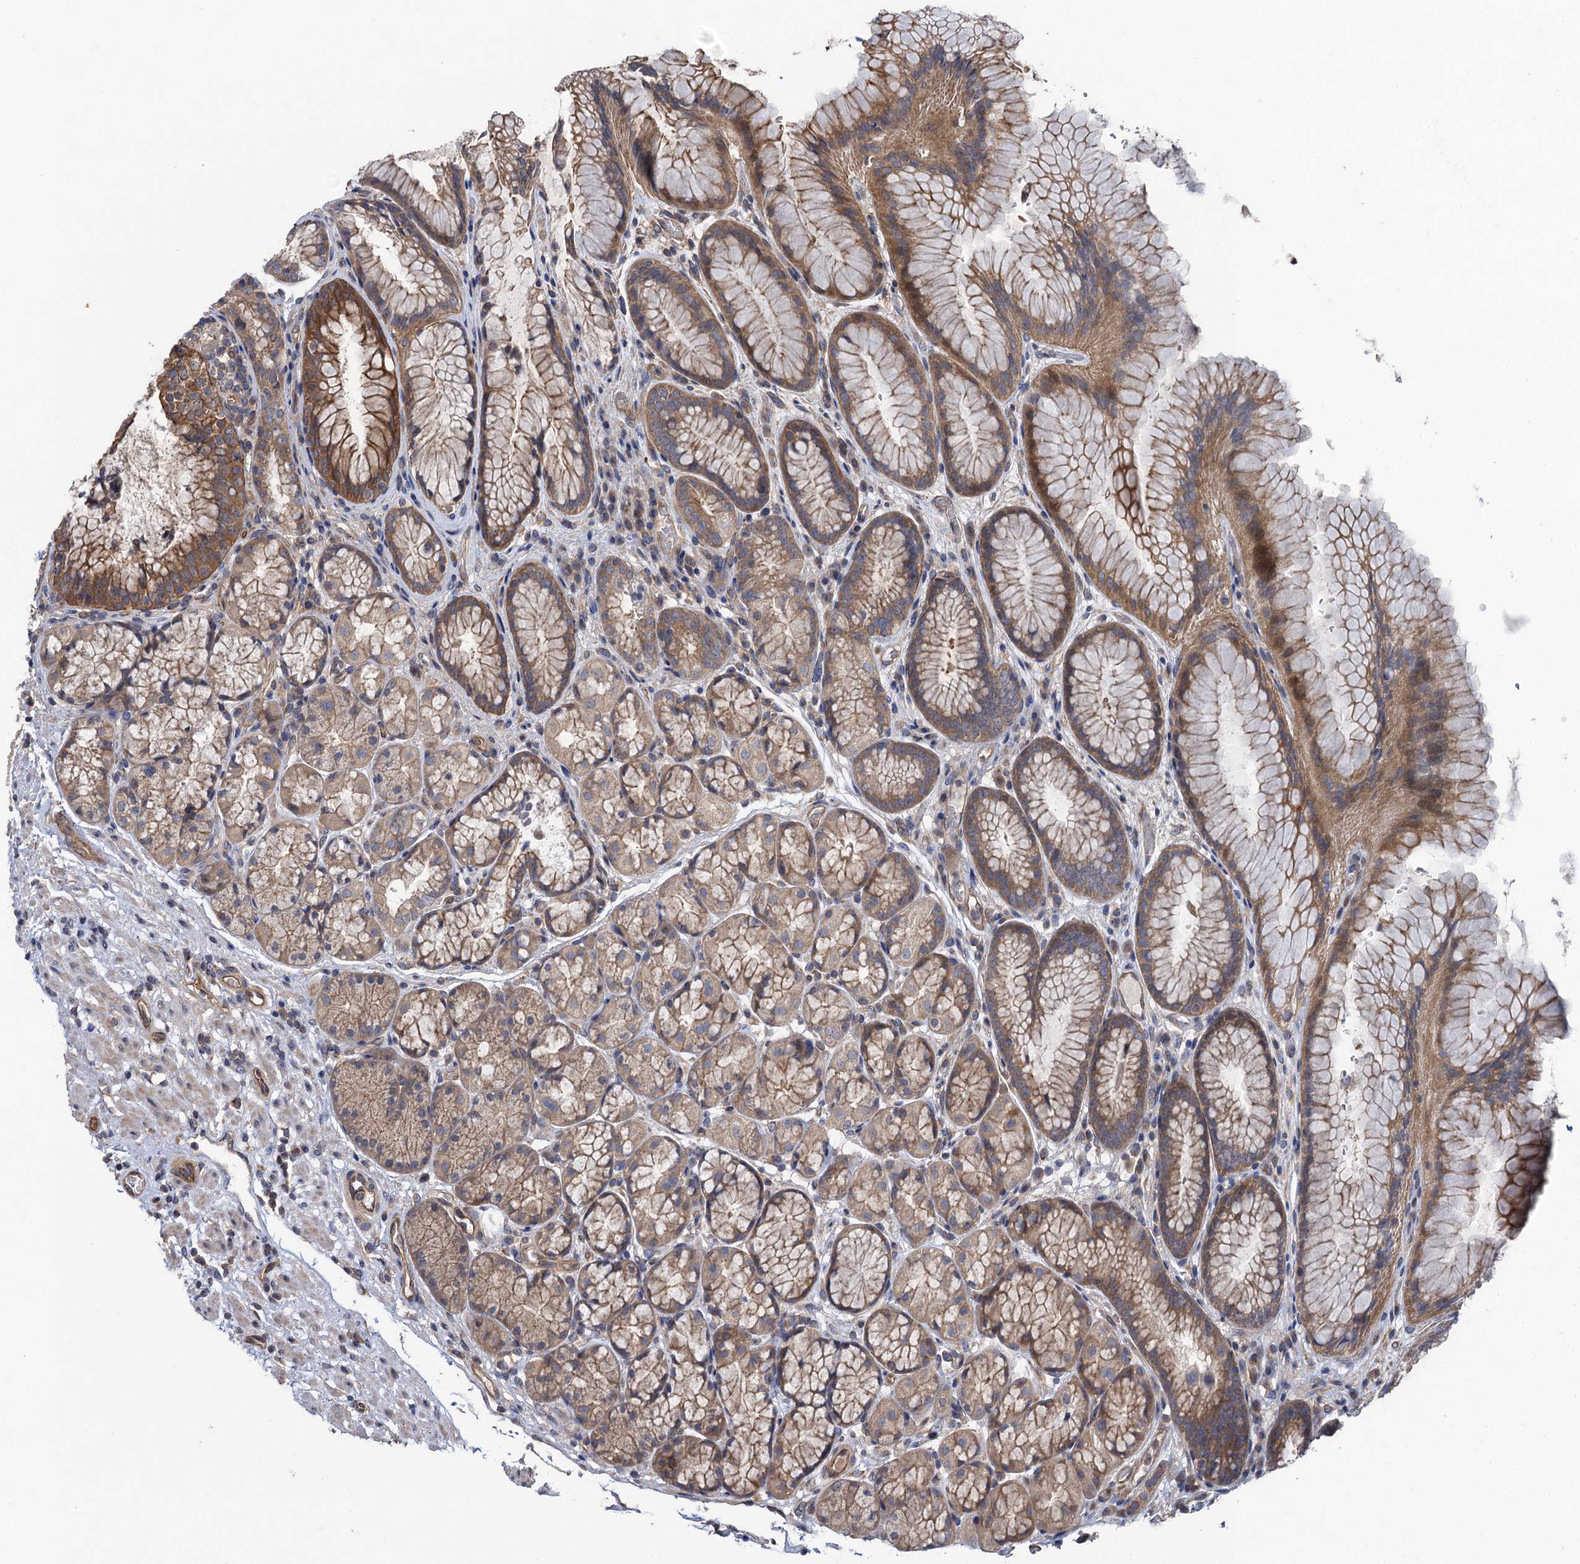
{"staining": {"intensity": "moderate", "quantity": ">75%", "location": "cytoplasmic/membranous"}, "tissue": "stomach", "cell_type": "Glandular cells", "image_type": "normal", "snomed": [{"axis": "morphology", "description": "Normal tissue, NOS"}, {"axis": "topography", "description": "Stomach"}], "caption": "The image displays immunohistochemical staining of unremarkable stomach. There is moderate cytoplasmic/membranous positivity is present in about >75% of glandular cells. The protein is stained brown, and the nuclei are stained in blue (DAB (3,3'-diaminobenzidine) IHC with brightfield microscopy, high magnification).", "gene": "HAUS1", "patient": {"sex": "male", "age": 63}}